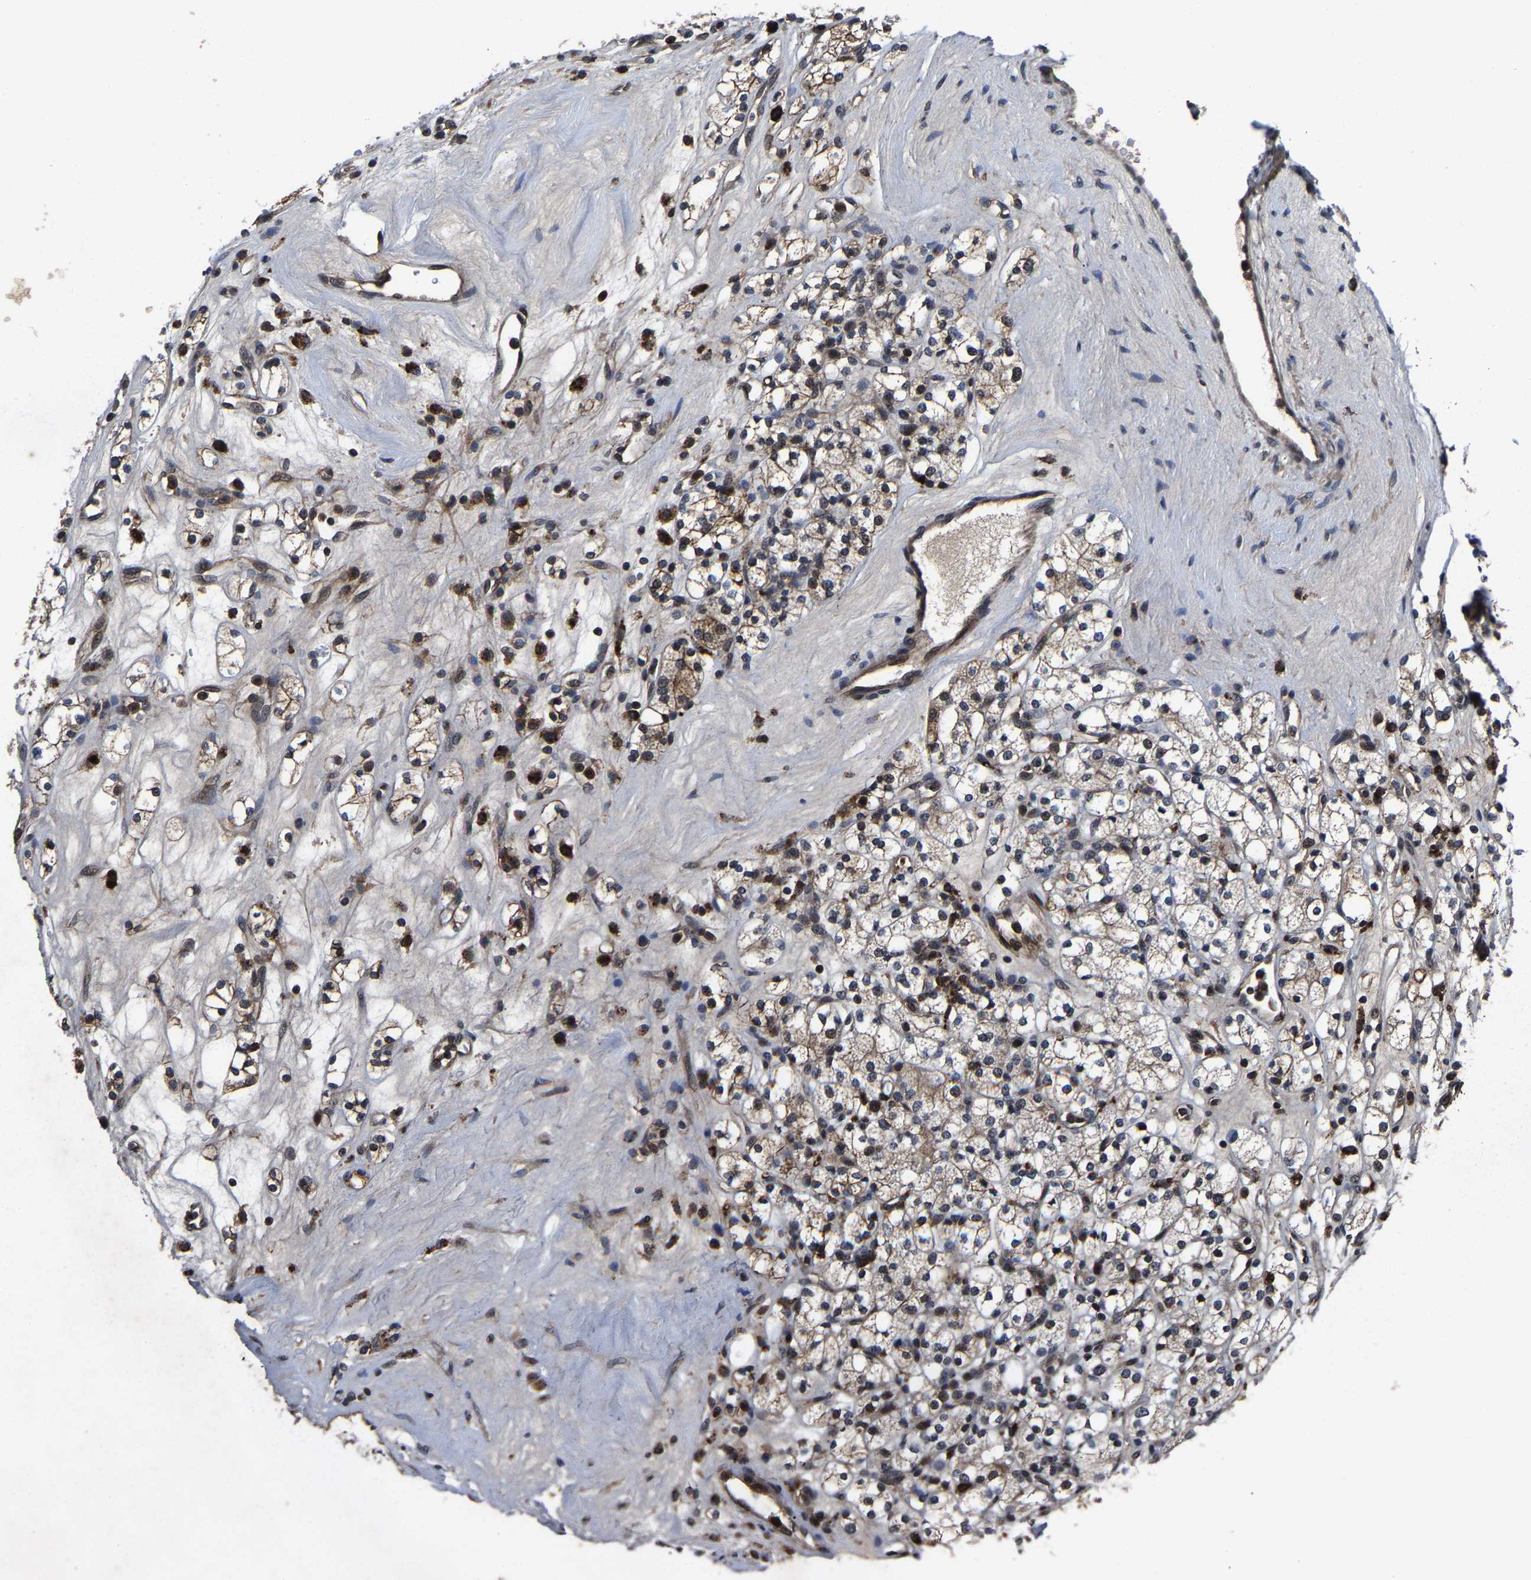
{"staining": {"intensity": "moderate", "quantity": "25%-75%", "location": "cytoplasmic/membranous"}, "tissue": "renal cancer", "cell_type": "Tumor cells", "image_type": "cancer", "snomed": [{"axis": "morphology", "description": "Adenocarcinoma, NOS"}, {"axis": "topography", "description": "Kidney"}], "caption": "Renal cancer tissue reveals moderate cytoplasmic/membranous expression in approximately 25%-75% of tumor cells", "gene": "ZCCHC7", "patient": {"sex": "male", "age": 77}}